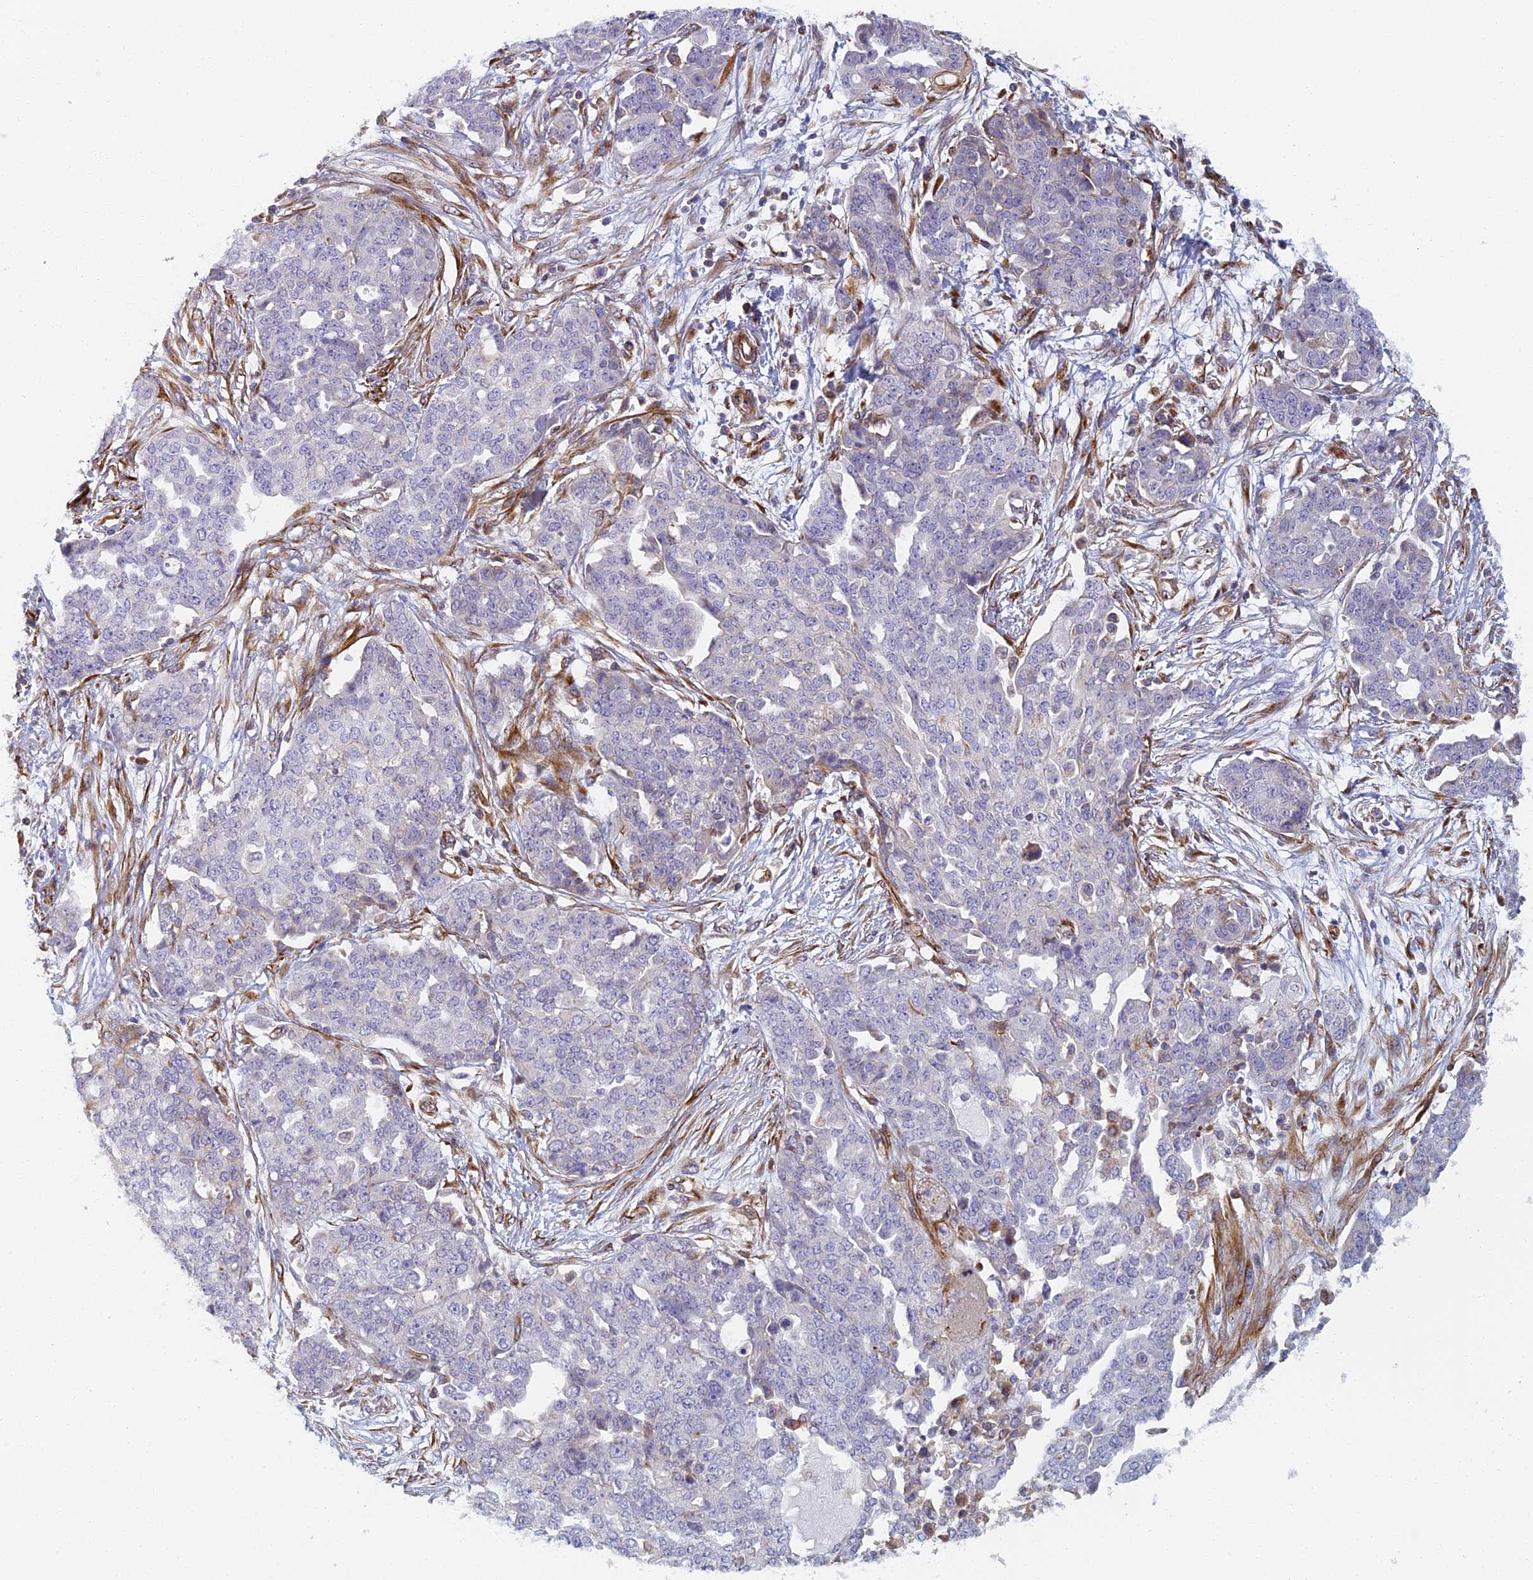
{"staining": {"intensity": "negative", "quantity": "none", "location": "none"}, "tissue": "ovarian cancer", "cell_type": "Tumor cells", "image_type": "cancer", "snomed": [{"axis": "morphology", "description": "Cystadenocarcinoma, serous, NOS"}, {"axis": "topography", "description": "Soft tissue"}, {"axis": "topography", "description": "Ovary"}], "caption": "This is an immunohistochemistry photomicrograph of ovarian cancer (serous cystadenocarcinoma). There is no expression in tumor cells.", "gene": "ABCB10", "patient": {"sex": "female", "age": 57}}